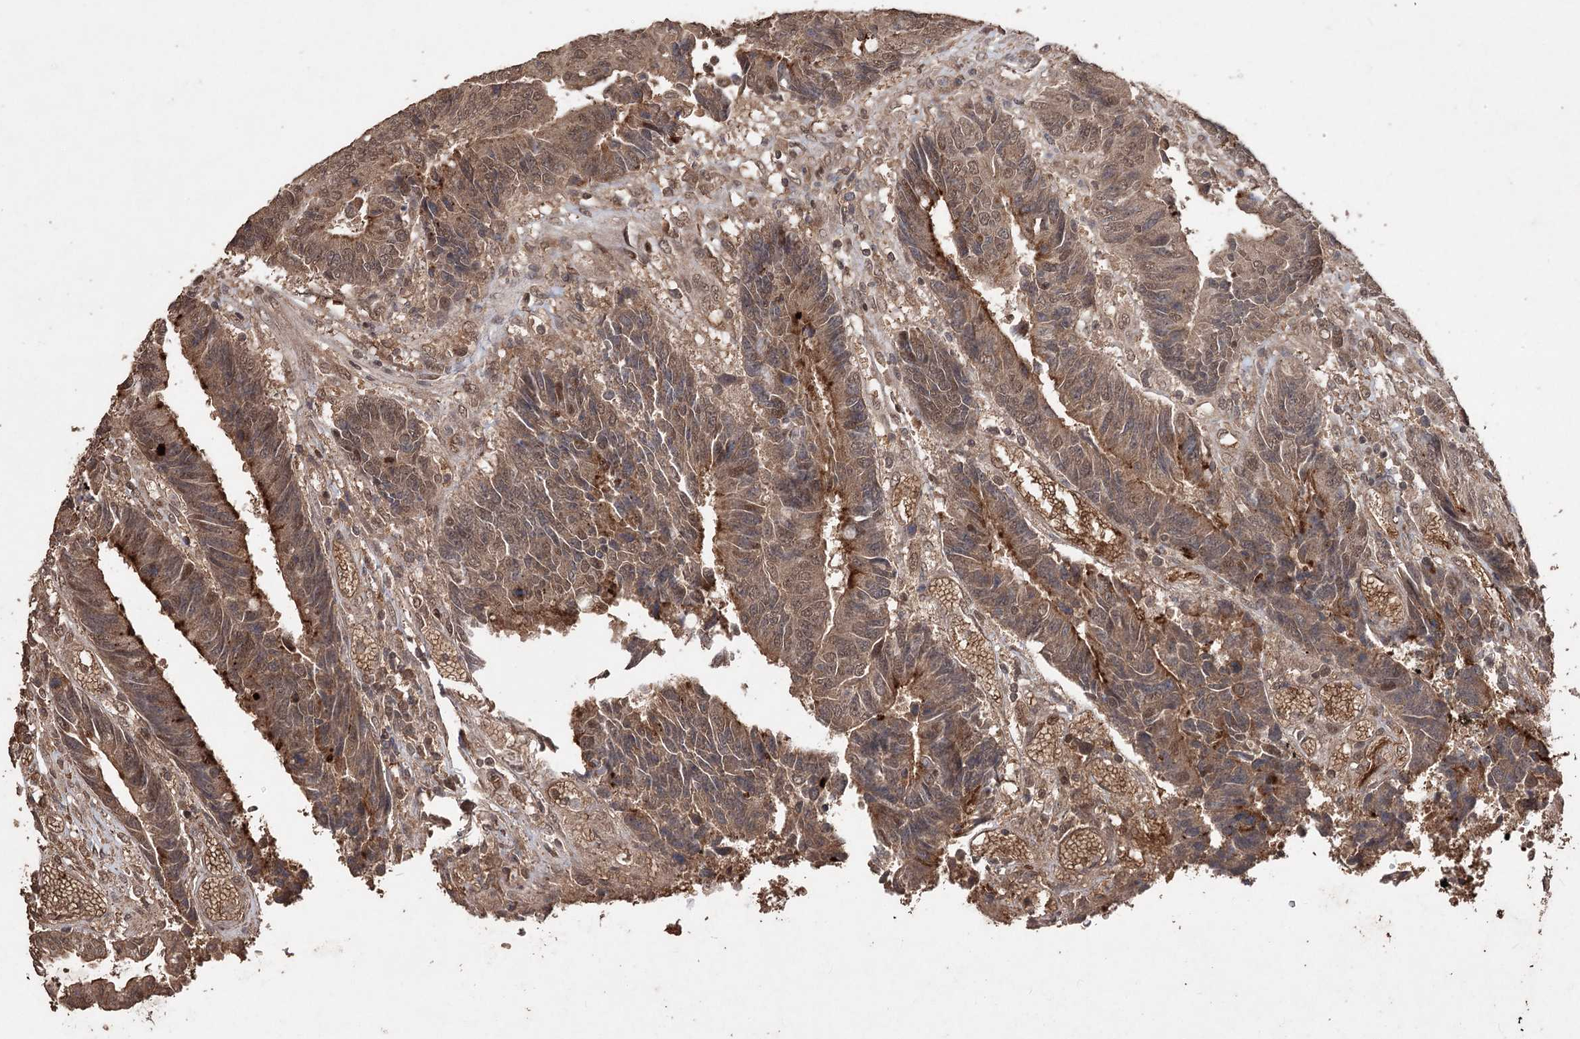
{"staining": {"intensity": "moderate", "quantity": ">75%", "location": "cytoplasmic/membranous,nuclear"}, "tissue": "colorectal cancer", "cell_type": "Tumor cells", "image_type": "cancer", "snomed": [{"axis": "morphology", "description": "Adenocarcinoma, NOS"}, {"axis": "topography", "description": "Rectum"}], "caption": "Colorectal cancer (adenocarcinoma) stained with DAB (3,3'-diaminobenzidine) IHC reveals medium levels of moderate cytoplasmic/membranous and nuclear staining in about >75% of tumor cells. (brown staining indicates protein expression, while blue staining denotes nuclei).", "gene": "FBXO7", "patient": {"sex": "male", "age": 84}}